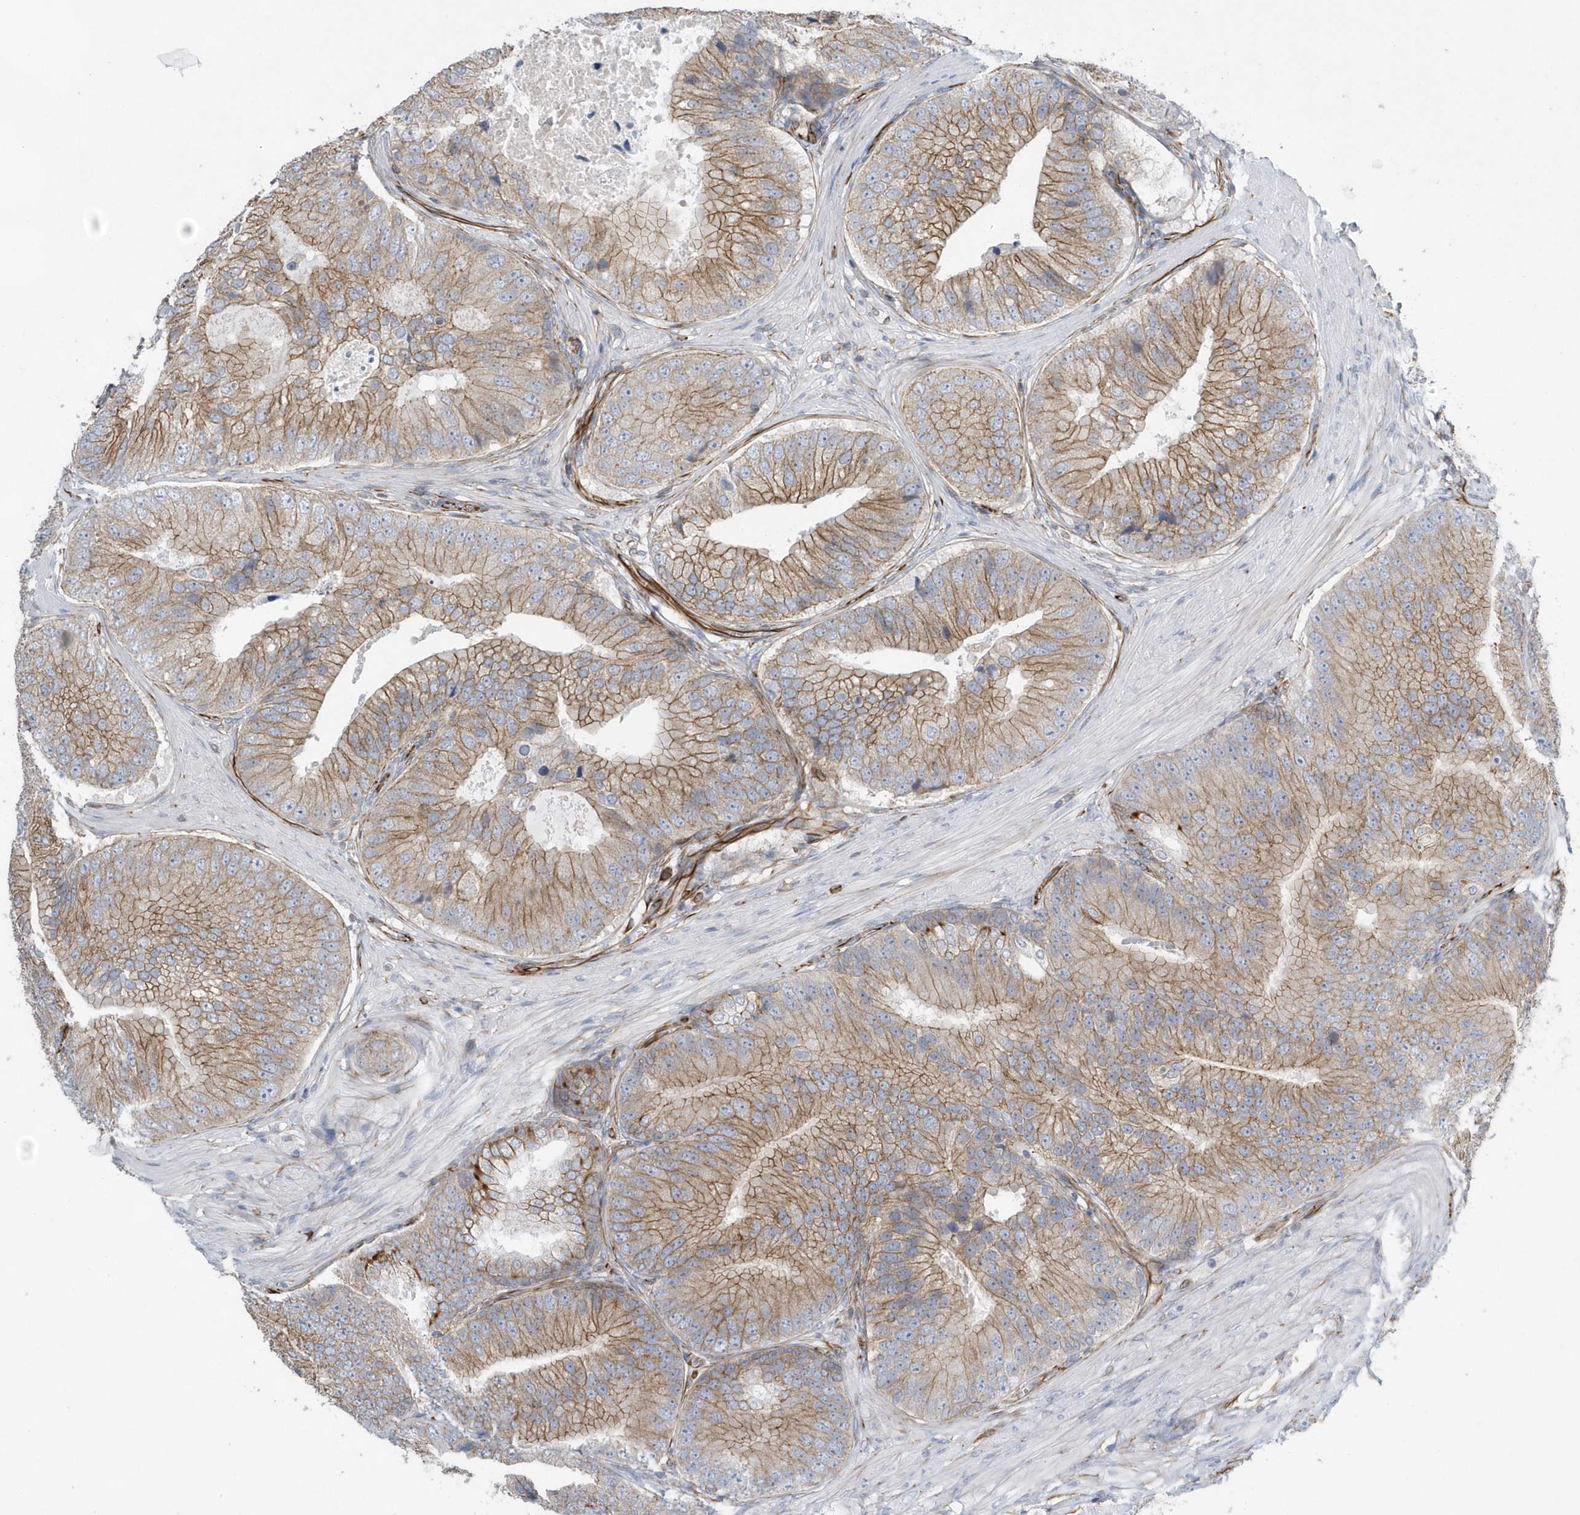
{"staining": {"intensity": "moderate", "quantity": ">75%", "location": "cytoplasmic/membranous"}, "tissue": "prostate cancer", "cell_type": "Tumor cells", "image_type": "cancer", "snomed": [{"axis": "morphology", "description": "Adenocarcinoma, High grade"}, {"axis": "topography", "description": "Prostate"}], "caption": "High-power microscopy captured an IHC image of prostate high-grade adenocarcinoma, revealing moderate cytoplasmic/membranous positivity in approximately >75% of tumor cells.", "gene": "RAB17", "patient": {"sex": "male", "age": 70}}